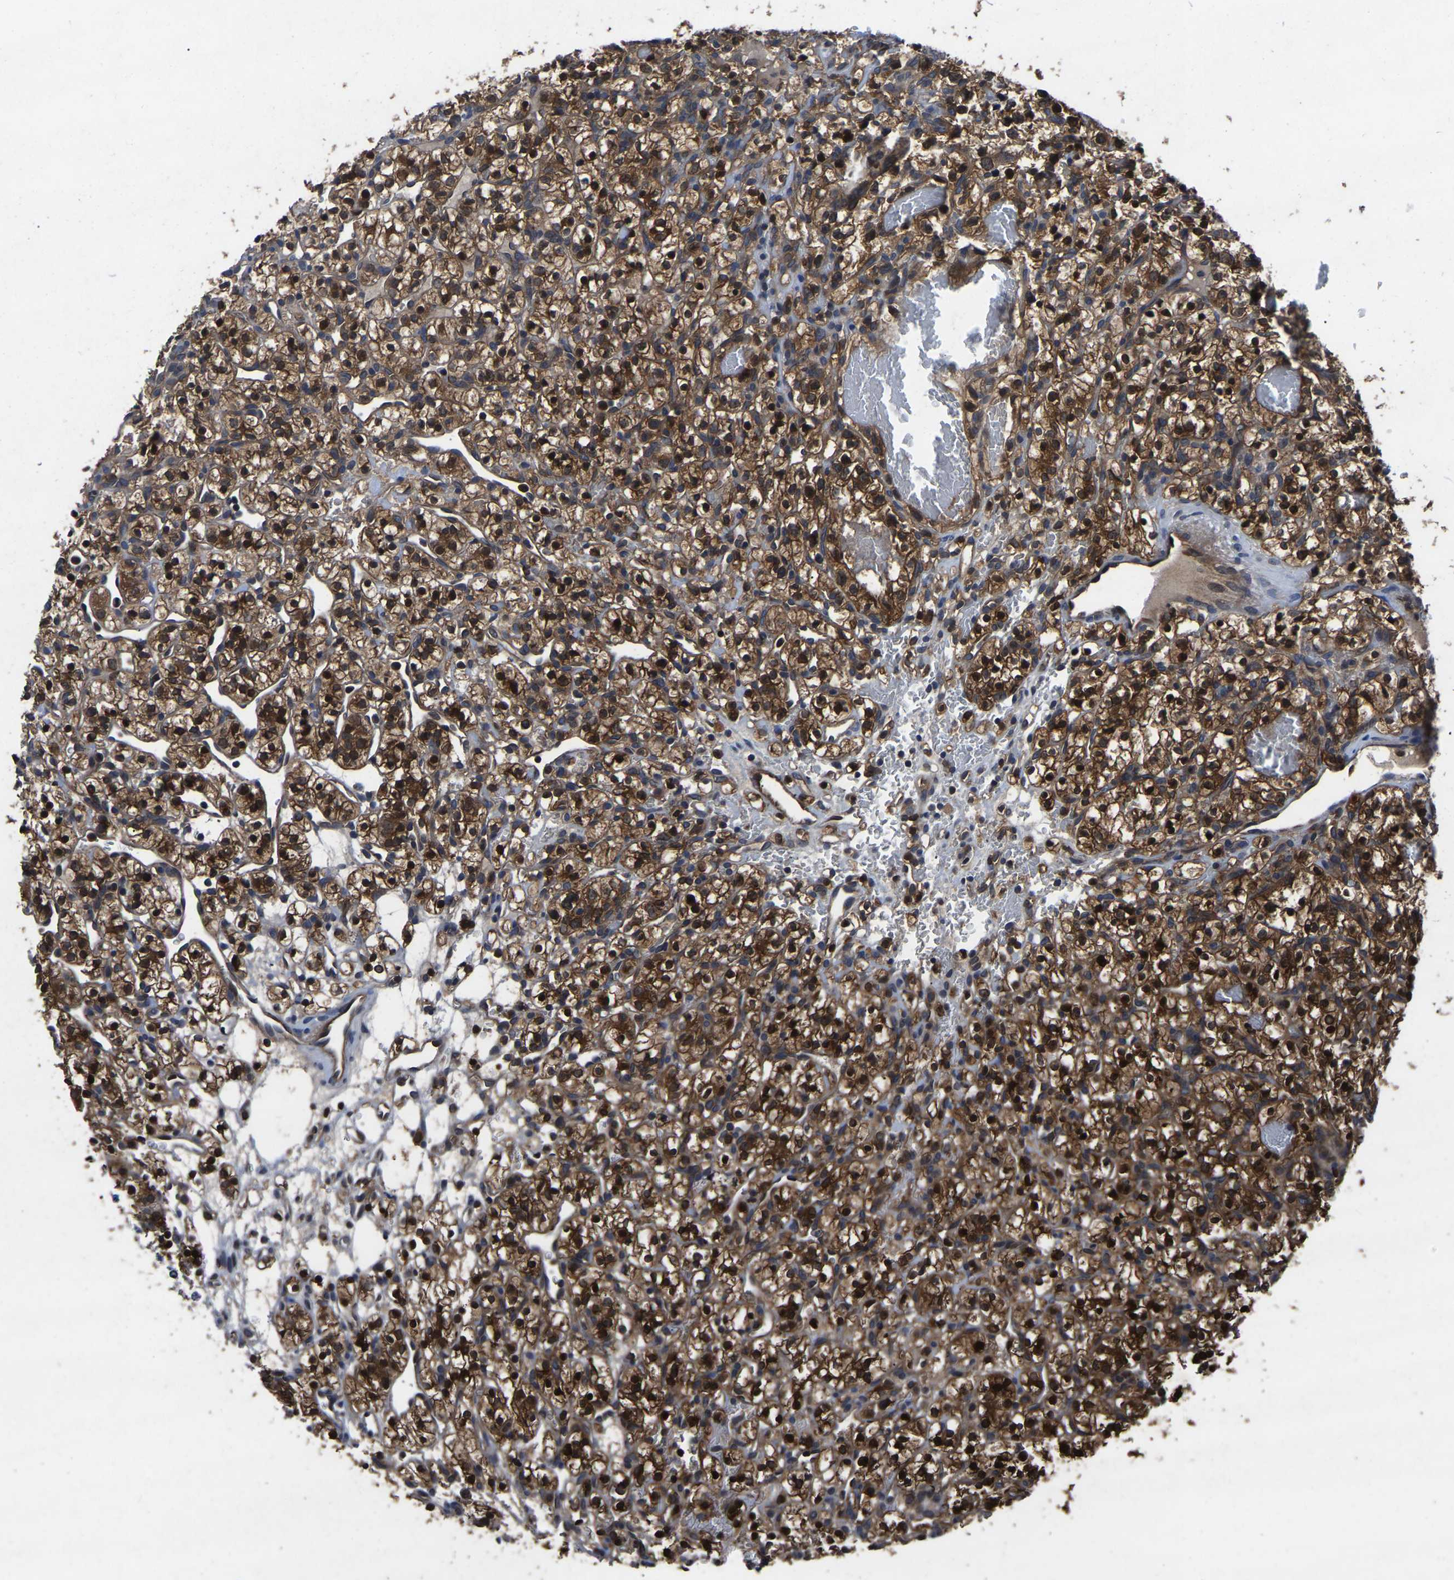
{"staining": {"intensity": "strong", "quantity": ">75%", "location": "cytoplasmic/membranous"}, "tissue": "renal cancer", "cell_type": "Tumor cells", "image_type": "cancer", "snomed": [{"axis": "morphology", "description": "Adenocarcinoma, NOS"}, {"axis": "topography", "description": "Kidney"}], "caption": "Adenocarcinoma (renal) stained for a protein (brown) displays strong cytoplasmic/membranous positive staining in approximately >75% of tumor cells.", "gene": "FGD5", "patient": {"sex": "female", "age": 57}}